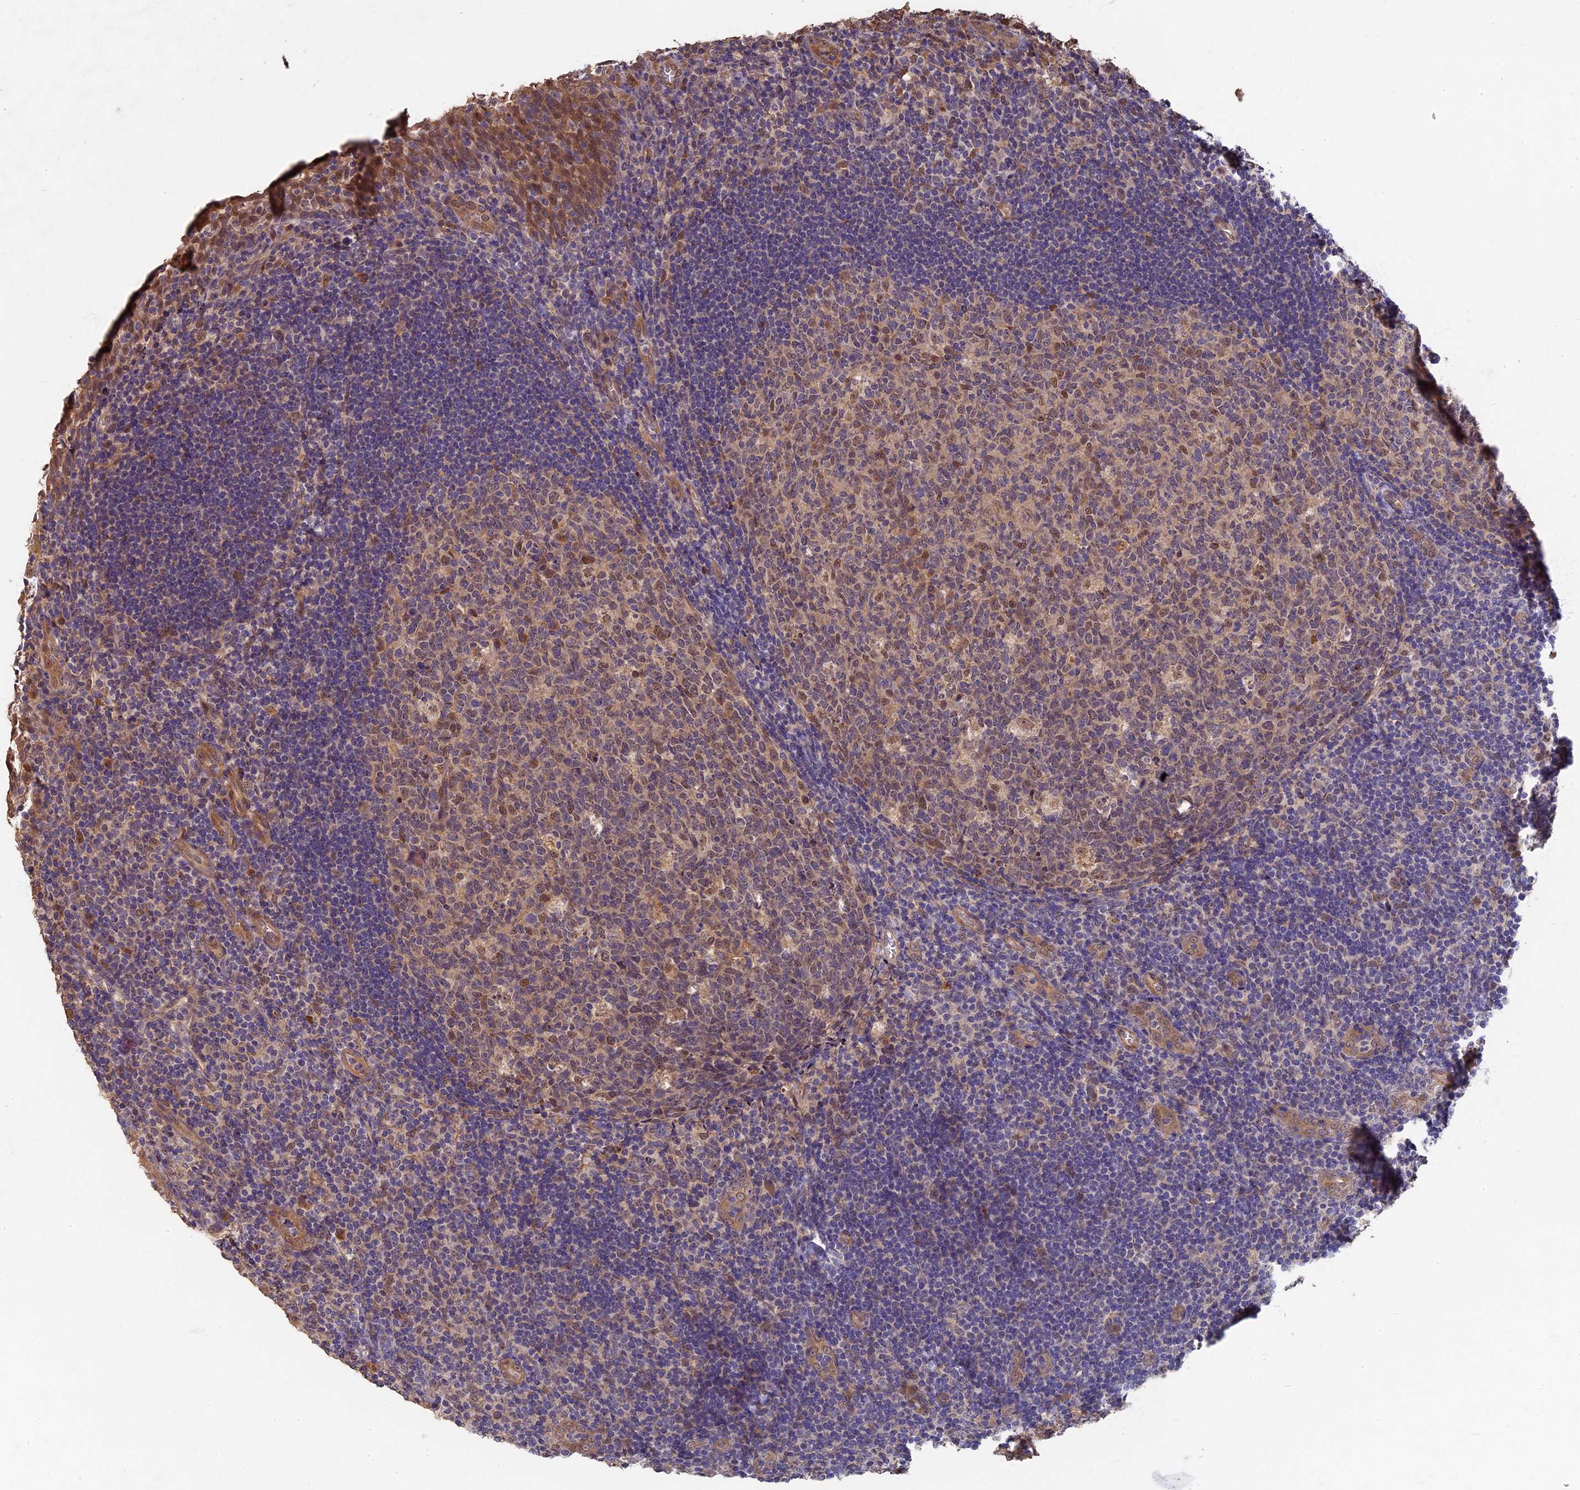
{"staining": {"intensity": "moderate", "quantity": "<25%", "location": "cytoplasmic/membranous,nuclear"}, "tissue": "tonsil", "cell_type": "Germinal center cells", "image_type": "normal", "snomed": [{"axis": "morphology", "description": "Normal tissue, NOS"}, {"axis": "topography", "description": "Tonsil"}], "caption": "This image displays IHC staining of normal tonsil, with low moderate cytoplasmic/membranous,nuclear positivity in approximately <25% of germinal center cells.", "gene": "RSPH3", "patient": {"sex": "male", "age": 17}}